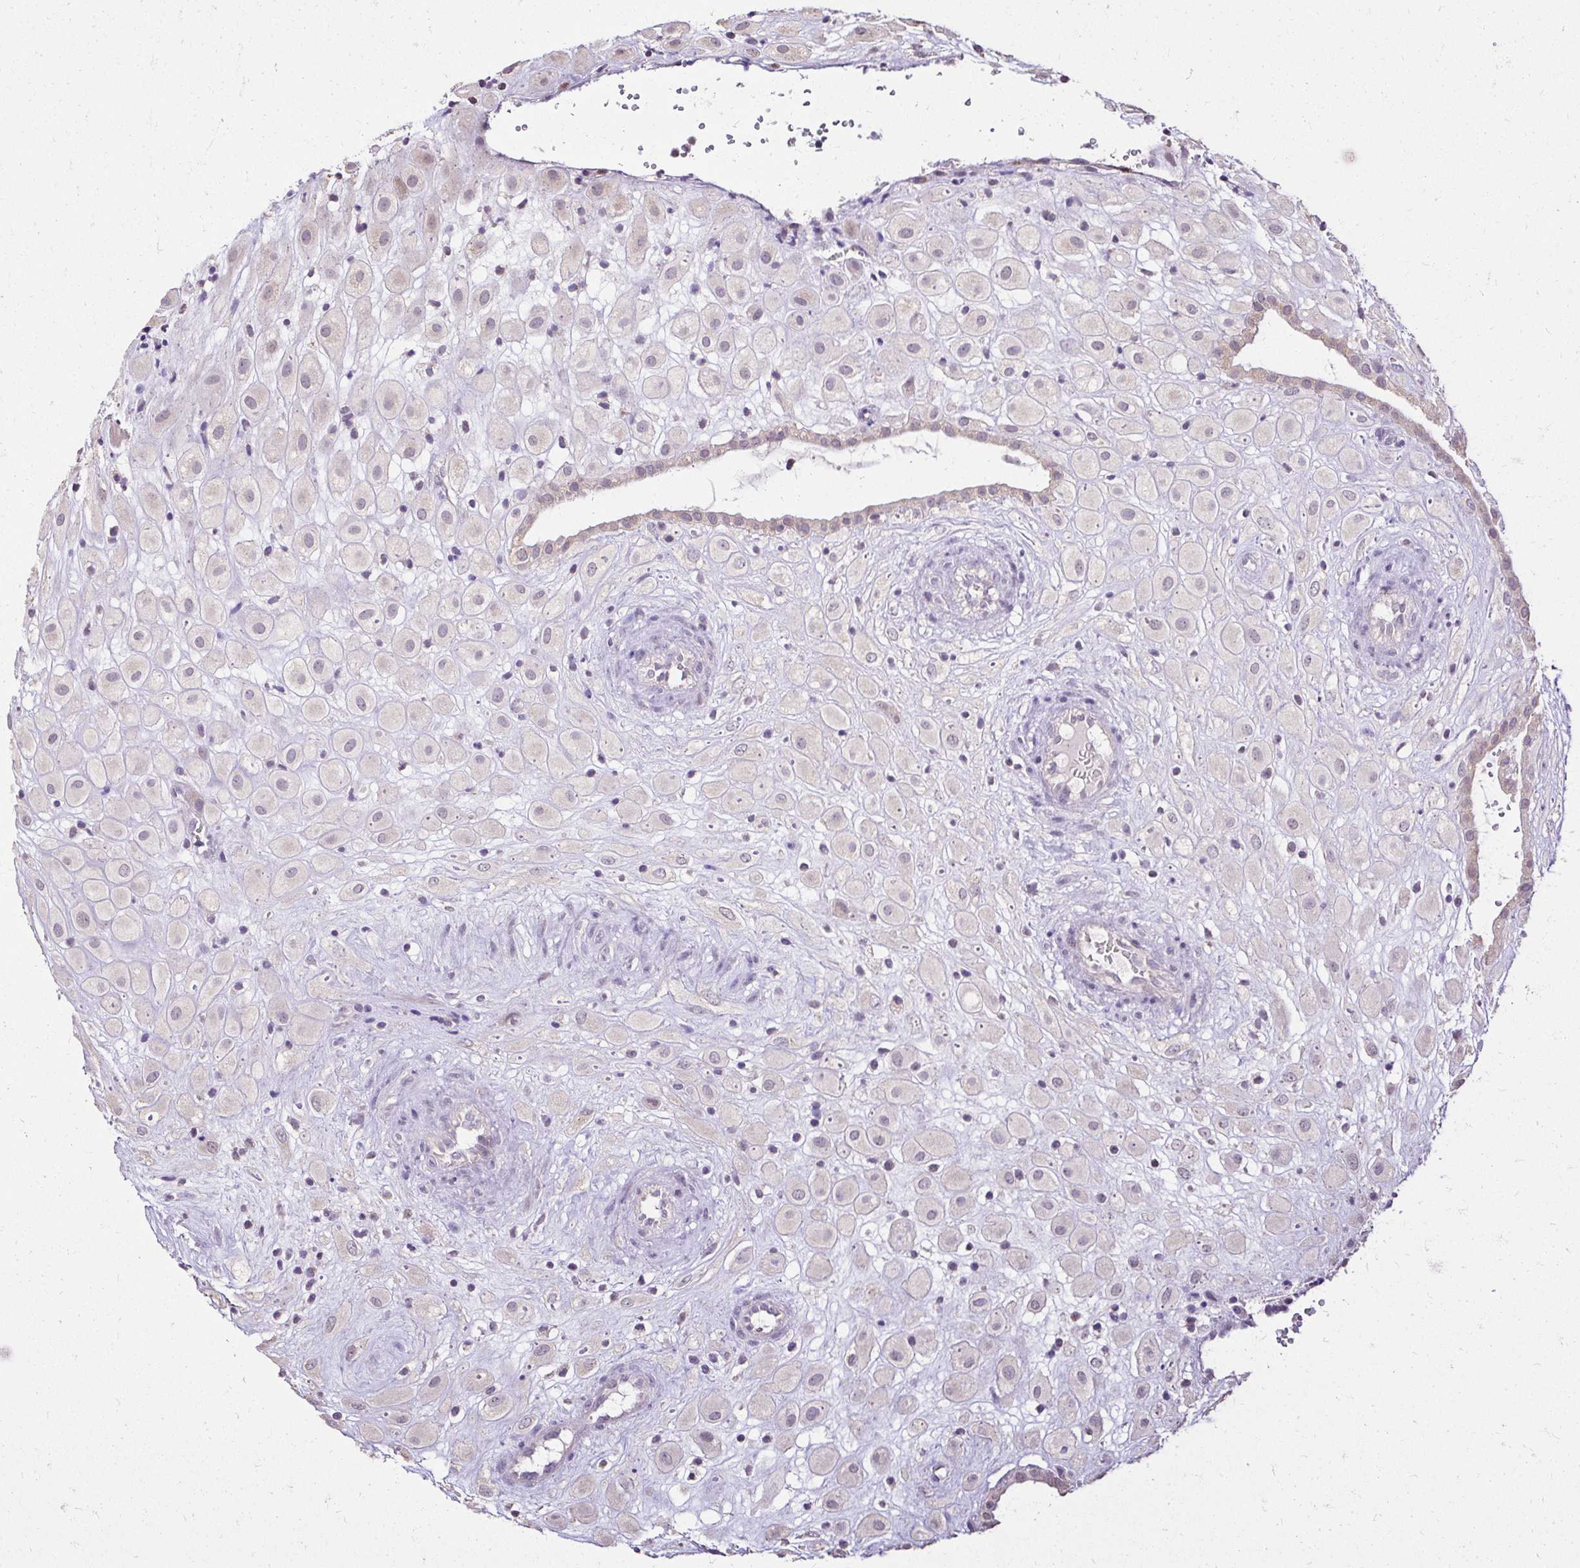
{"staining": {"intensity": "weak", "quantity": "<25%", "location": "nuclear"}, "tissue": "placenta", "cell_type": "Decidual cells", "image_type": "normal", "snomed": [{"axis": "morphology", "description": "Normal tissue, NOS"}, {"axis": "topography", "description": "Placenta"}], "caption": "DAB (3,3'-diaminobenzidine) immunohistochemical staining of benign placenta displays no significant positivity in decidual cells.", "gene": "KIAA1210", "patient": {"sex": "female", "age": 24}}